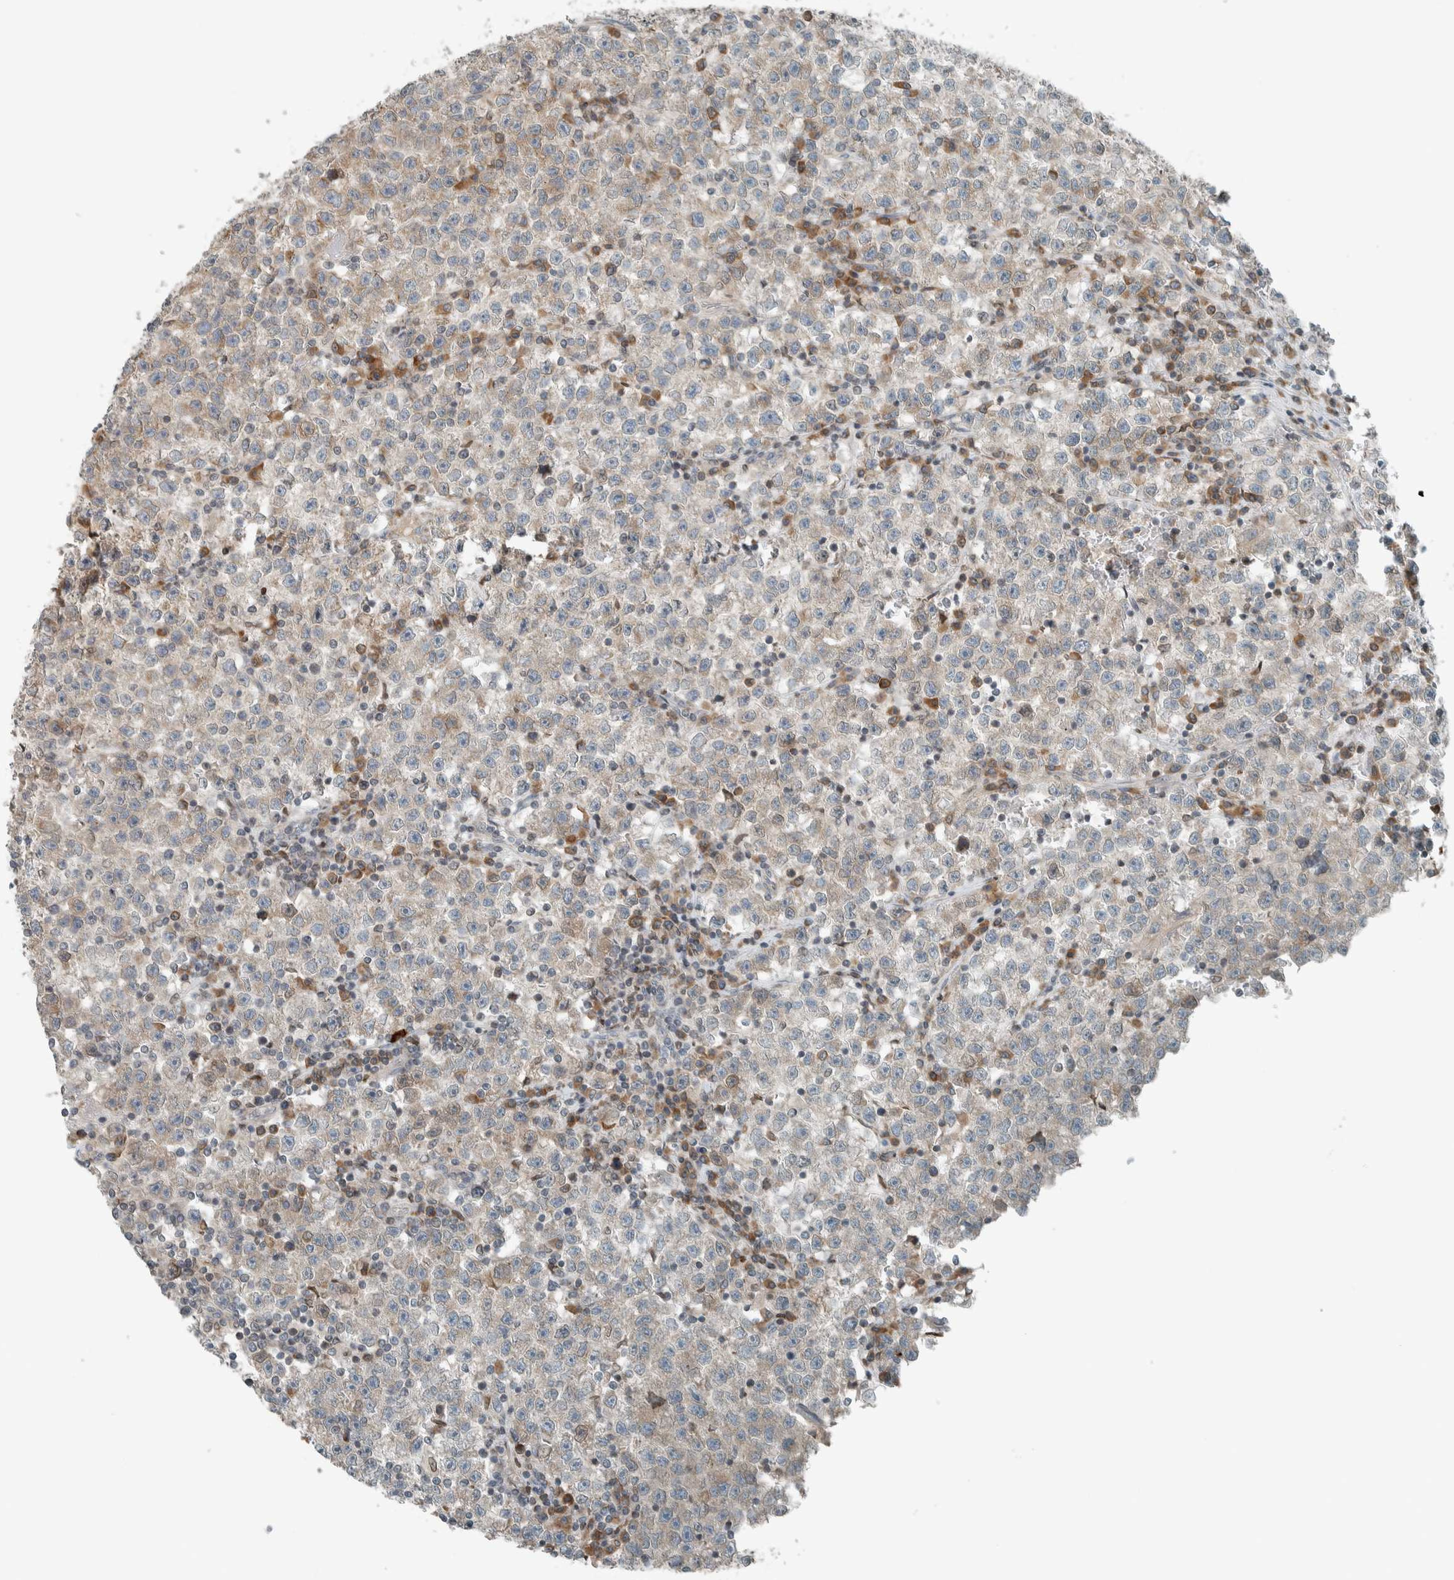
{"staining": {"intensity": "weak", "quantity": ">75%", "location": "cytoplasmic/membranous"}, "tissue": "testis cancer", "cell_type": "Tumor cells", "image_type": "cancer", "snomed": [{"axis": "morphology", "description": "Seminoma, NOS"}, {"axis": "topography", "description": "Testis"}], "caption": "Protein staining shows weak cytoplasmic/membranous expression in approximately >75% of tumor cells in testis cancer (seminoma).", "gene": "SEL1L", "patient": {"sex": "male", "age": 22}}